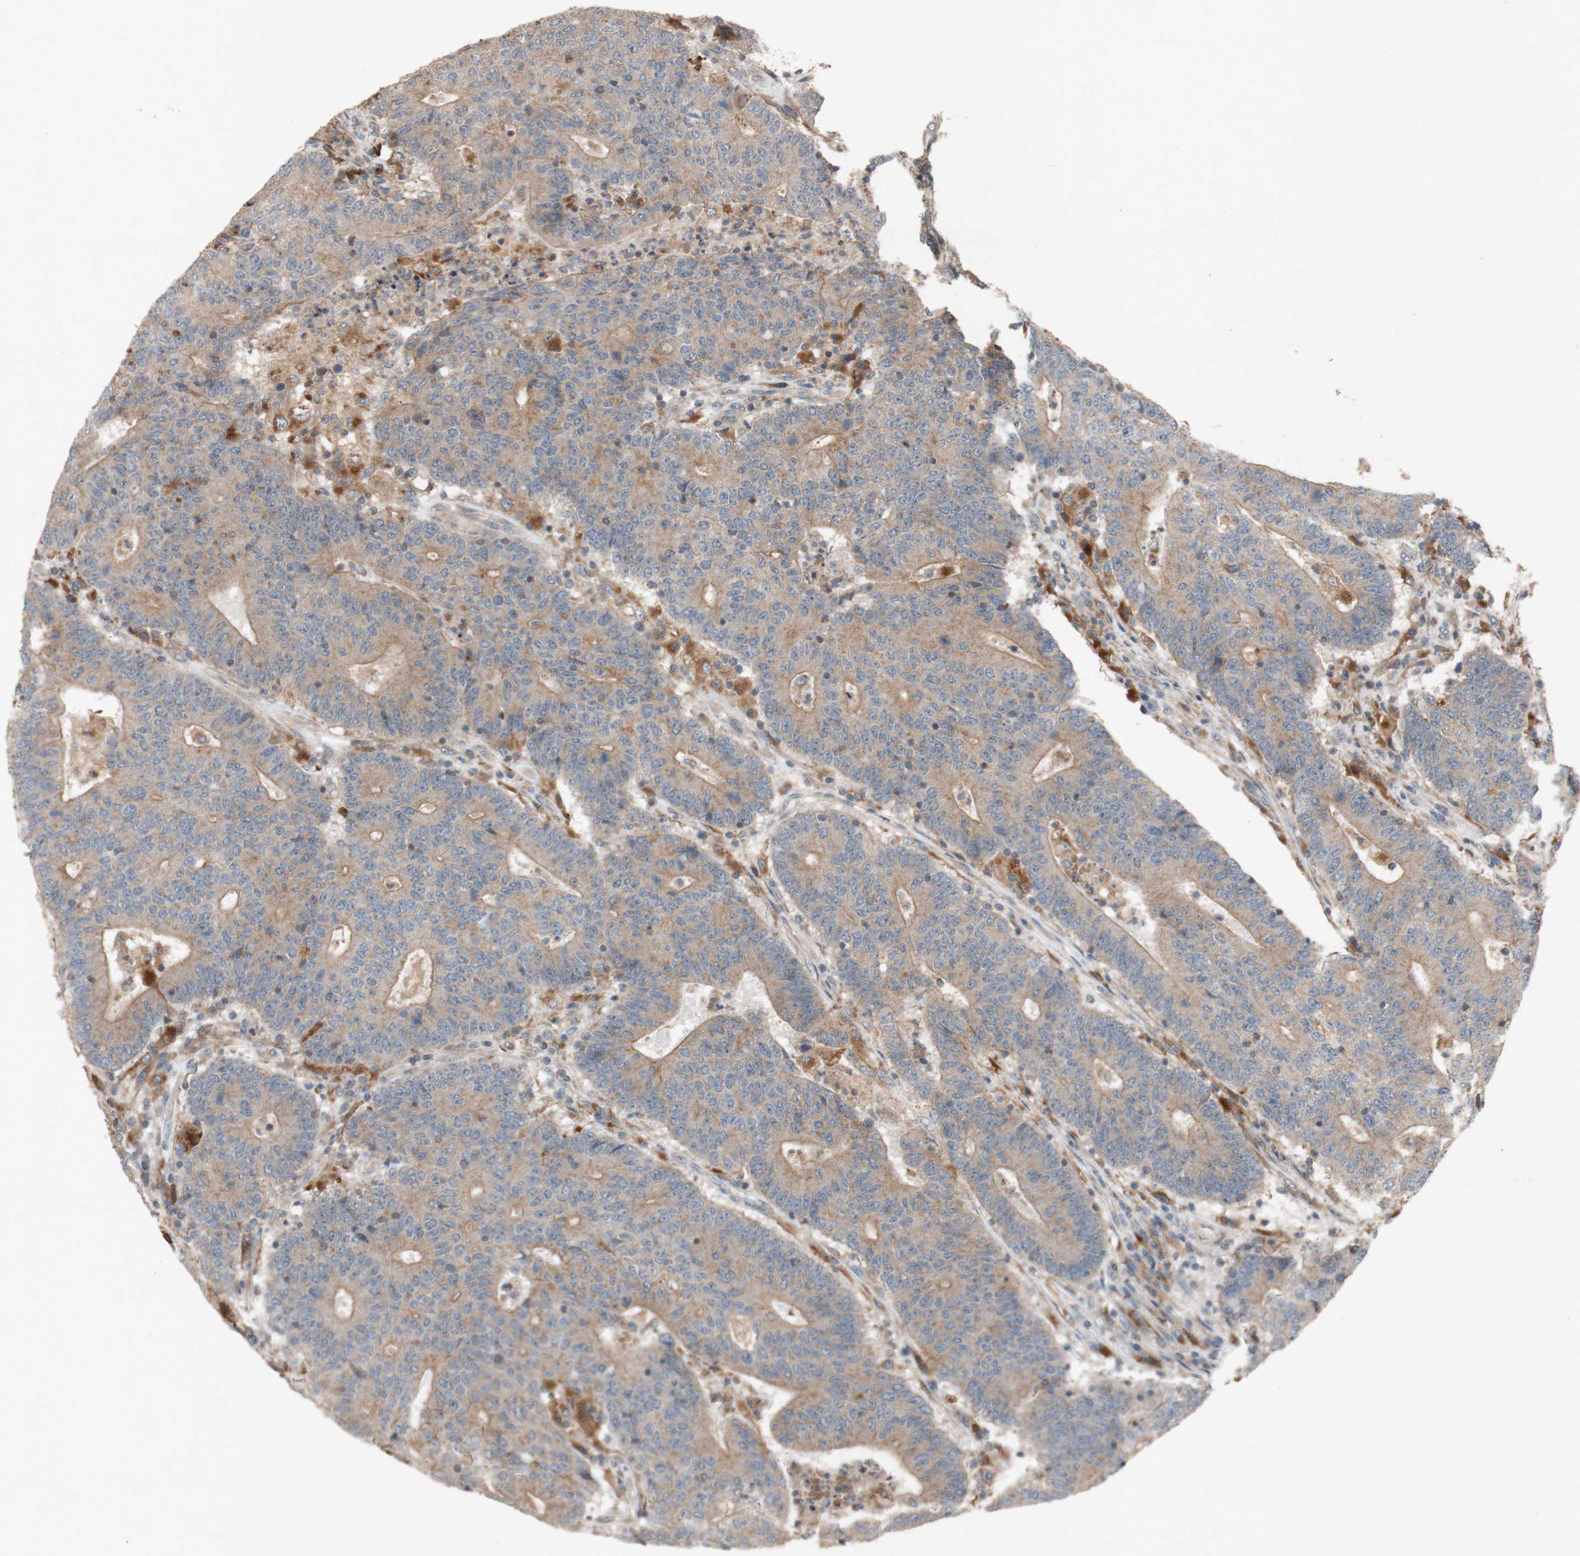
{"staining": {"intensity": "weak", "quantity": ">75%", "location": "cytoplasmic/membranous"}, "tissue": "colorectal cancer", "cell_type": "Tumor cells", "image_type": "cancer", "snomed": [{"axis": "morphology", "description": "Normal tissue, NOS"}, {"axis": "morphology", "description": "Adenocarcinoma, NOS"}, {"axis": "topography", "description": "Colon"}], "caption": "This is an image of IHC staining of colorectal cancer, which shows weak positivity in the cytoplasmic/membranous of tumor cells.", "gene": "ATP6V1F", "patient": {"sex": "female", "age": 75}}